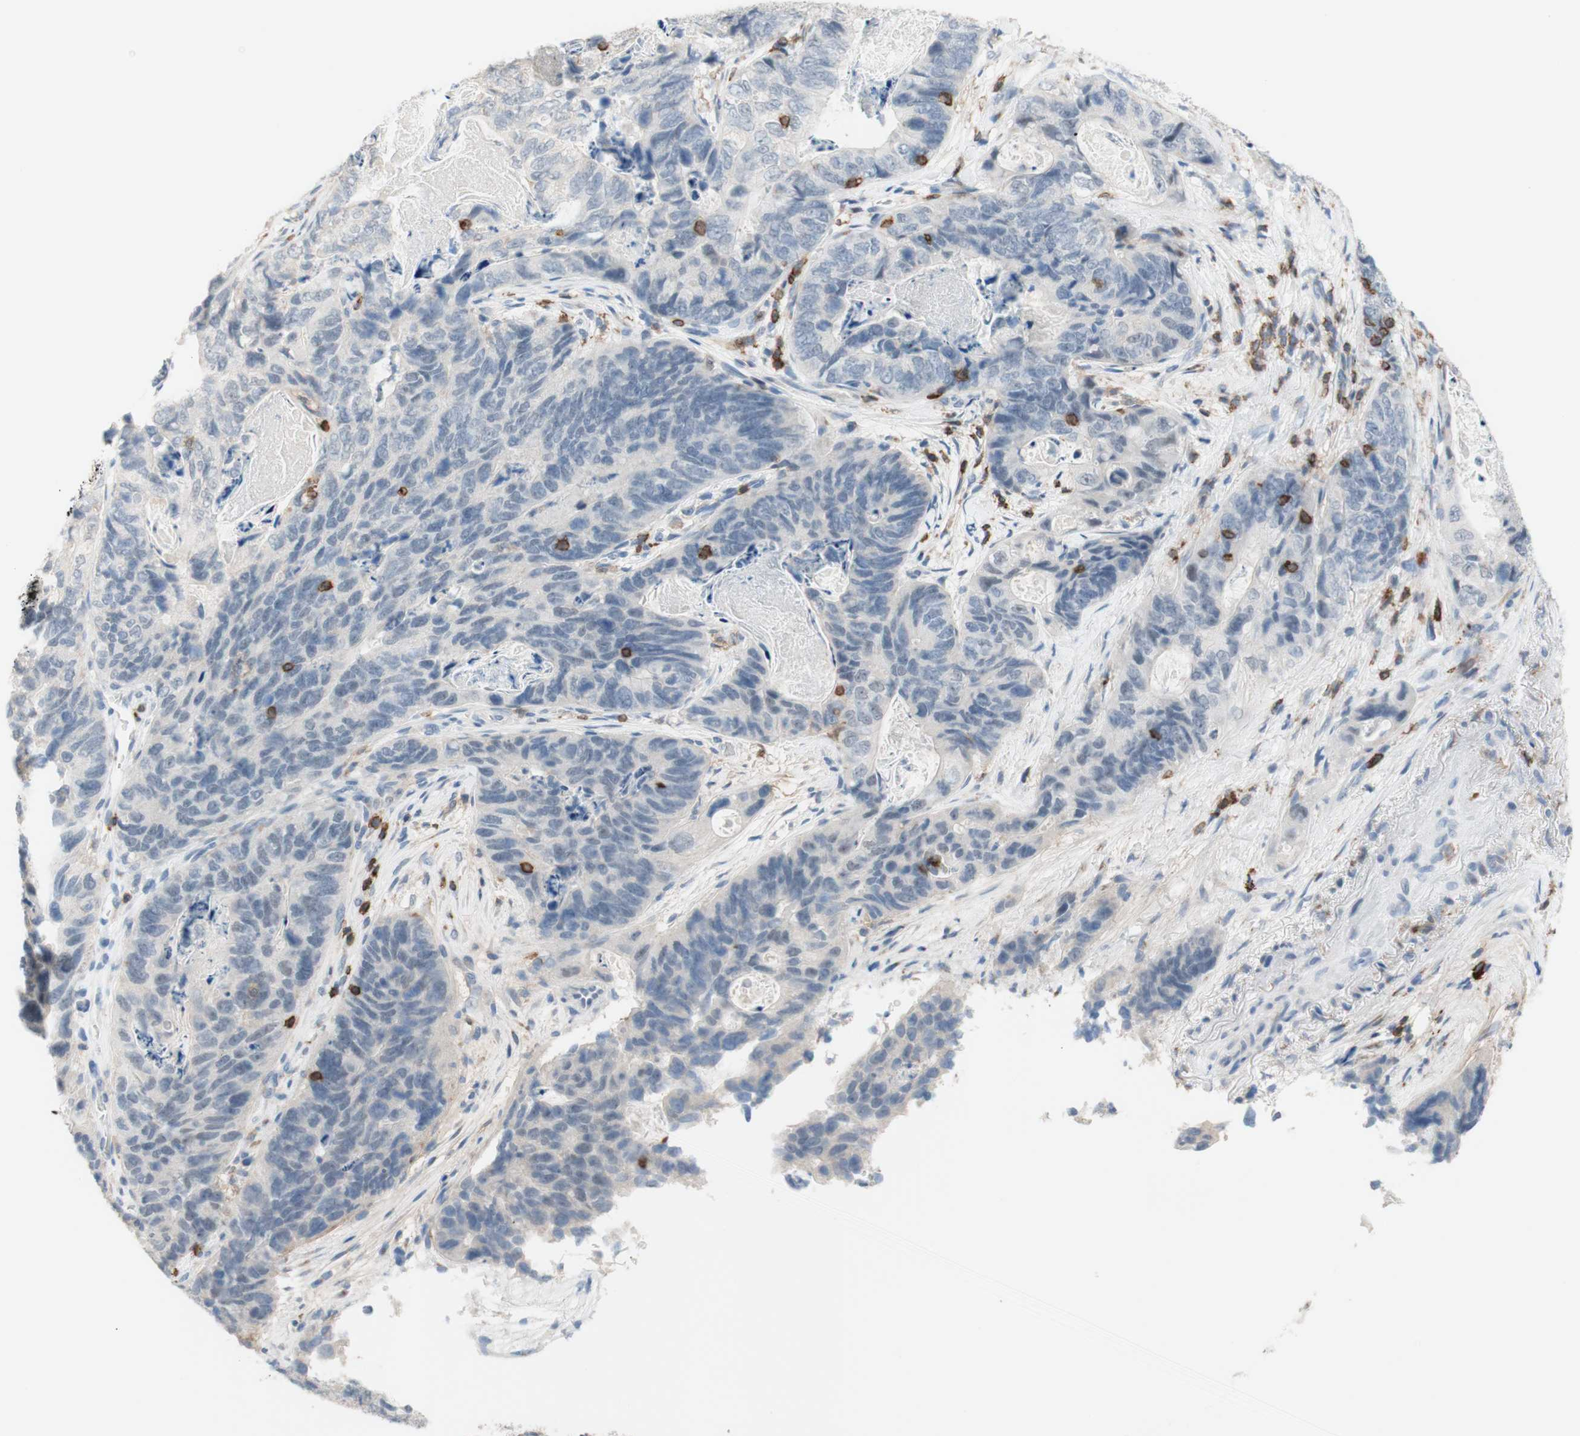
{"staining": {"intensity": "negative", "quantity": "none", "location": "none"}, "tissue": "stomach cancer", "cell_type": "Tumor cells", "image_type": "cancer", "snomed": [{"axis": "morphology", "description": "Adenocarcinoma, NOS"}, {"axis": "topography", "description": "Stomach"}], "caption": "This image is of stomach cancer stained with immunohistochemistry to label a protein in brown with the nuclei are counter-stained blue. There is no staining in tumor cells.", "gene": "SPINK6", "patient": {"sex": "female", "age": 89}}